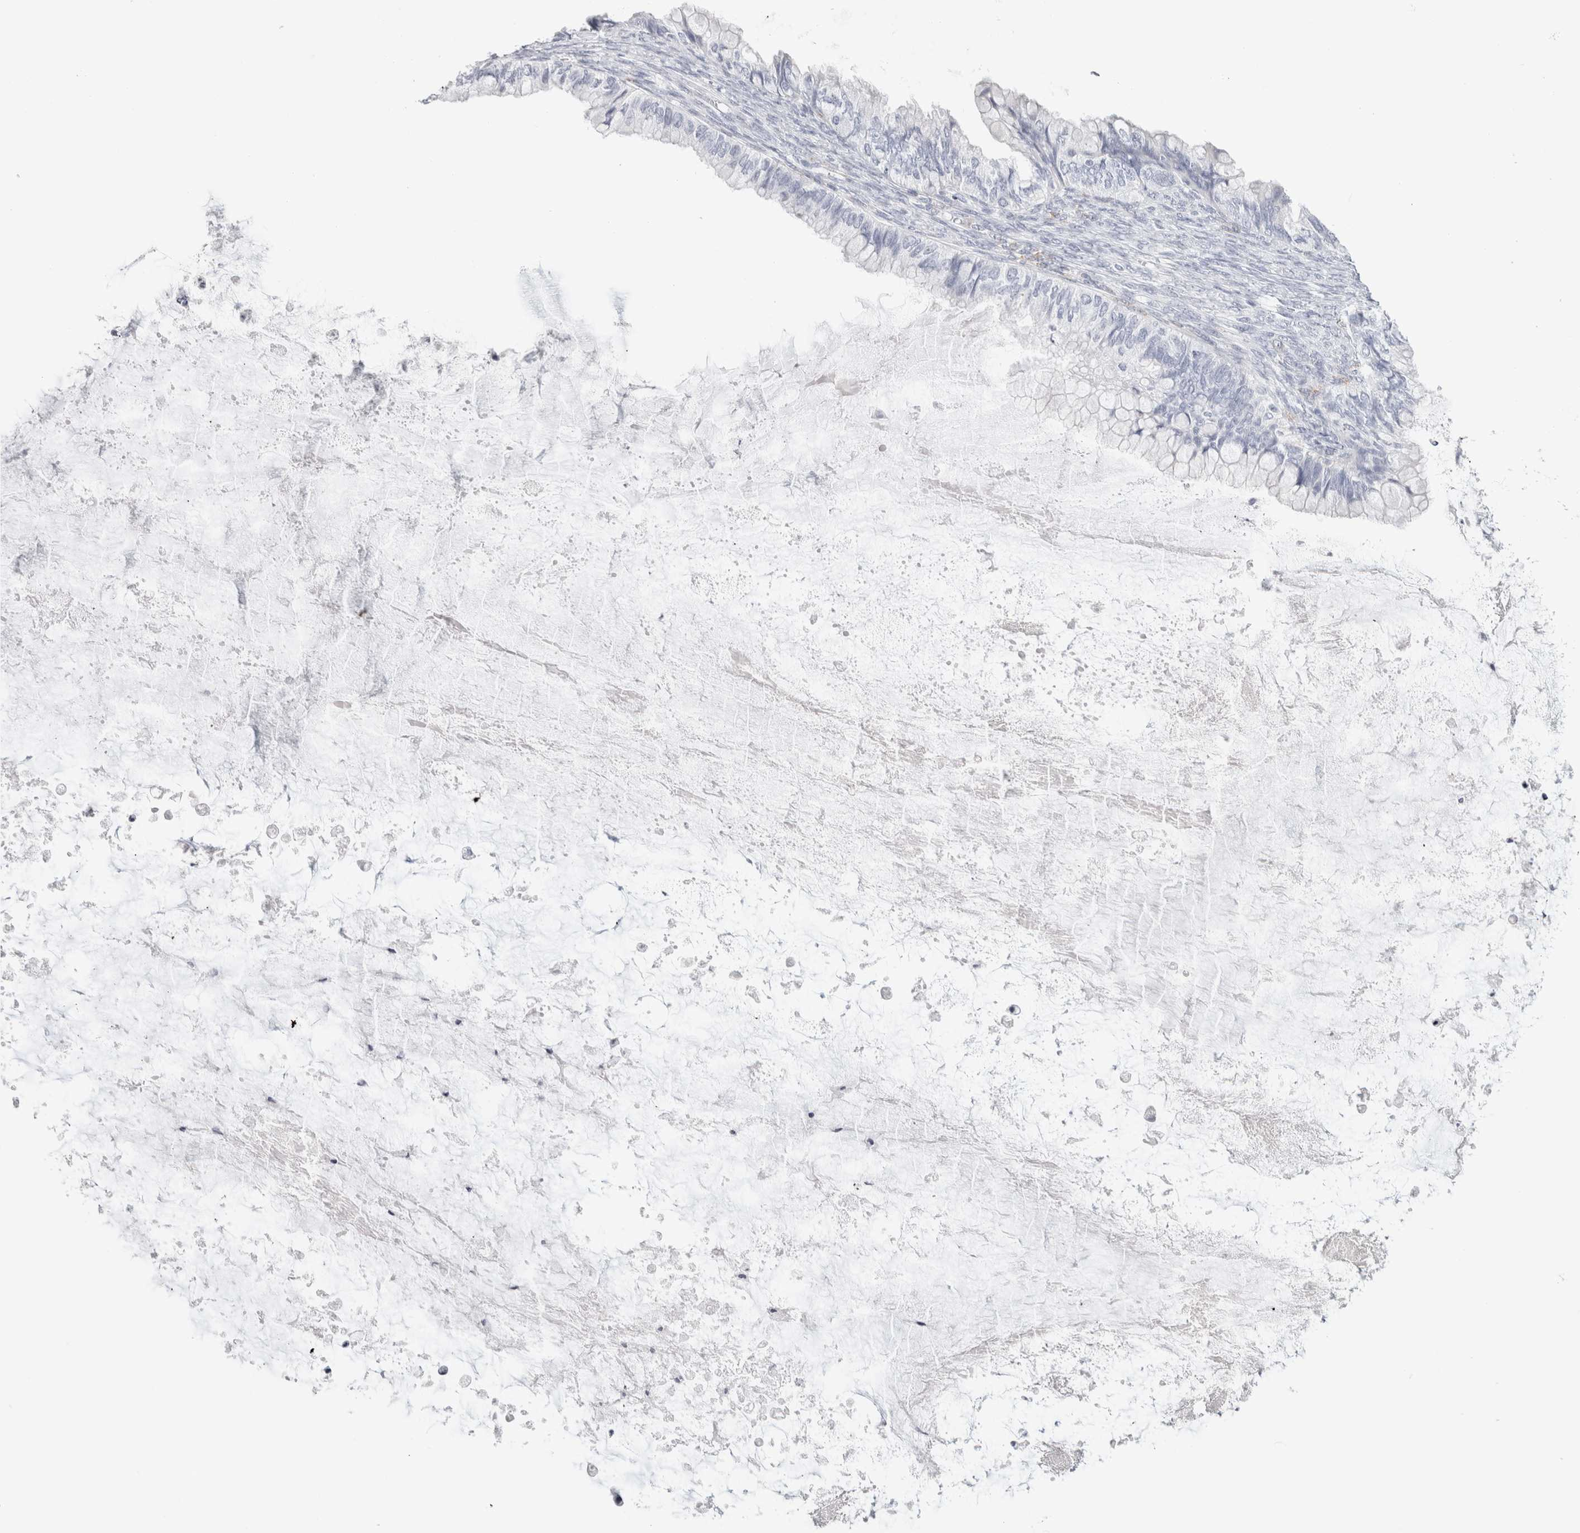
{"staining": {"intensity": "negative", "quantity": "none", "location": "none"}, "tissue": "ovarian cancer", "cell_type": "Tumor cells", "image_type": "cancer", "snomed": [{"axis": "morphology", "description": "Cystadenocarcinoma, mucinous, NOS"}, {"axis": "topography", "description": "Ovary"}], "caption": "This is an IHC micrograph of ovarian mucinous cystadenocarcinoma. There is no positivity in tumor cells.", "gene": "GARIN1A", "patient": {"sex": "female", "age": 80}}